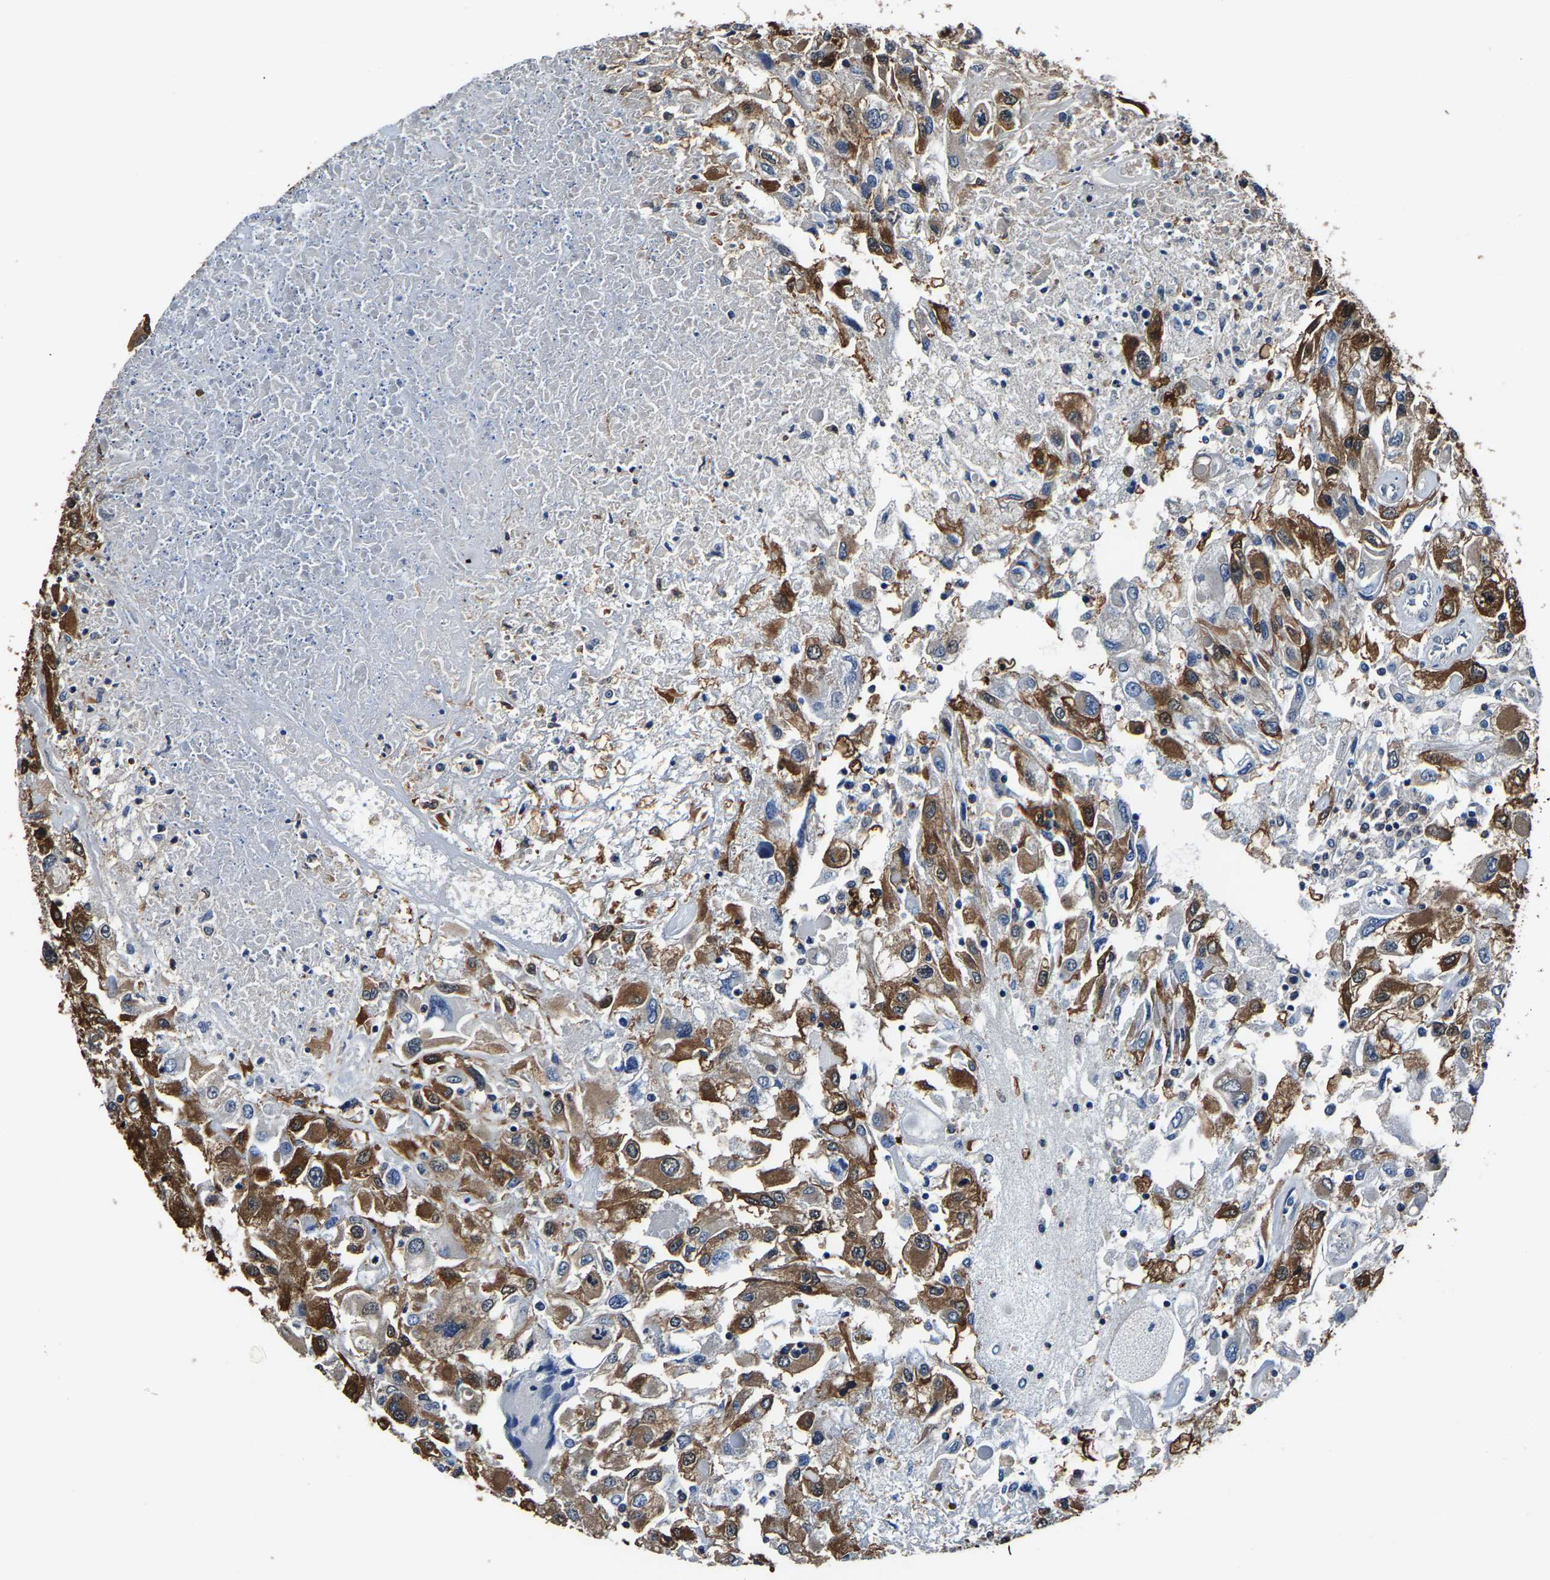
{"staining": {"intensity": "moderate", "quantity": "25%-75%", "location": "cytoplasmic/membranous"}, "tissue": "renal cancer", "cell_type": "Tumor cells", "image_type": "cancer", "snomed": [{"axis": "morphology", "description": "Adenocarcinoma, NOS"}, {"axis": "topography", "description": "Kidney"}], "caption": "Moderate cytoplasmic/membranous positivity for a protein is appreciated in about 25%-75% of tumor cells of renal cancer using IHC.", "gene": "ALDOB", "patient": {"sex": "female", "age": 52}}